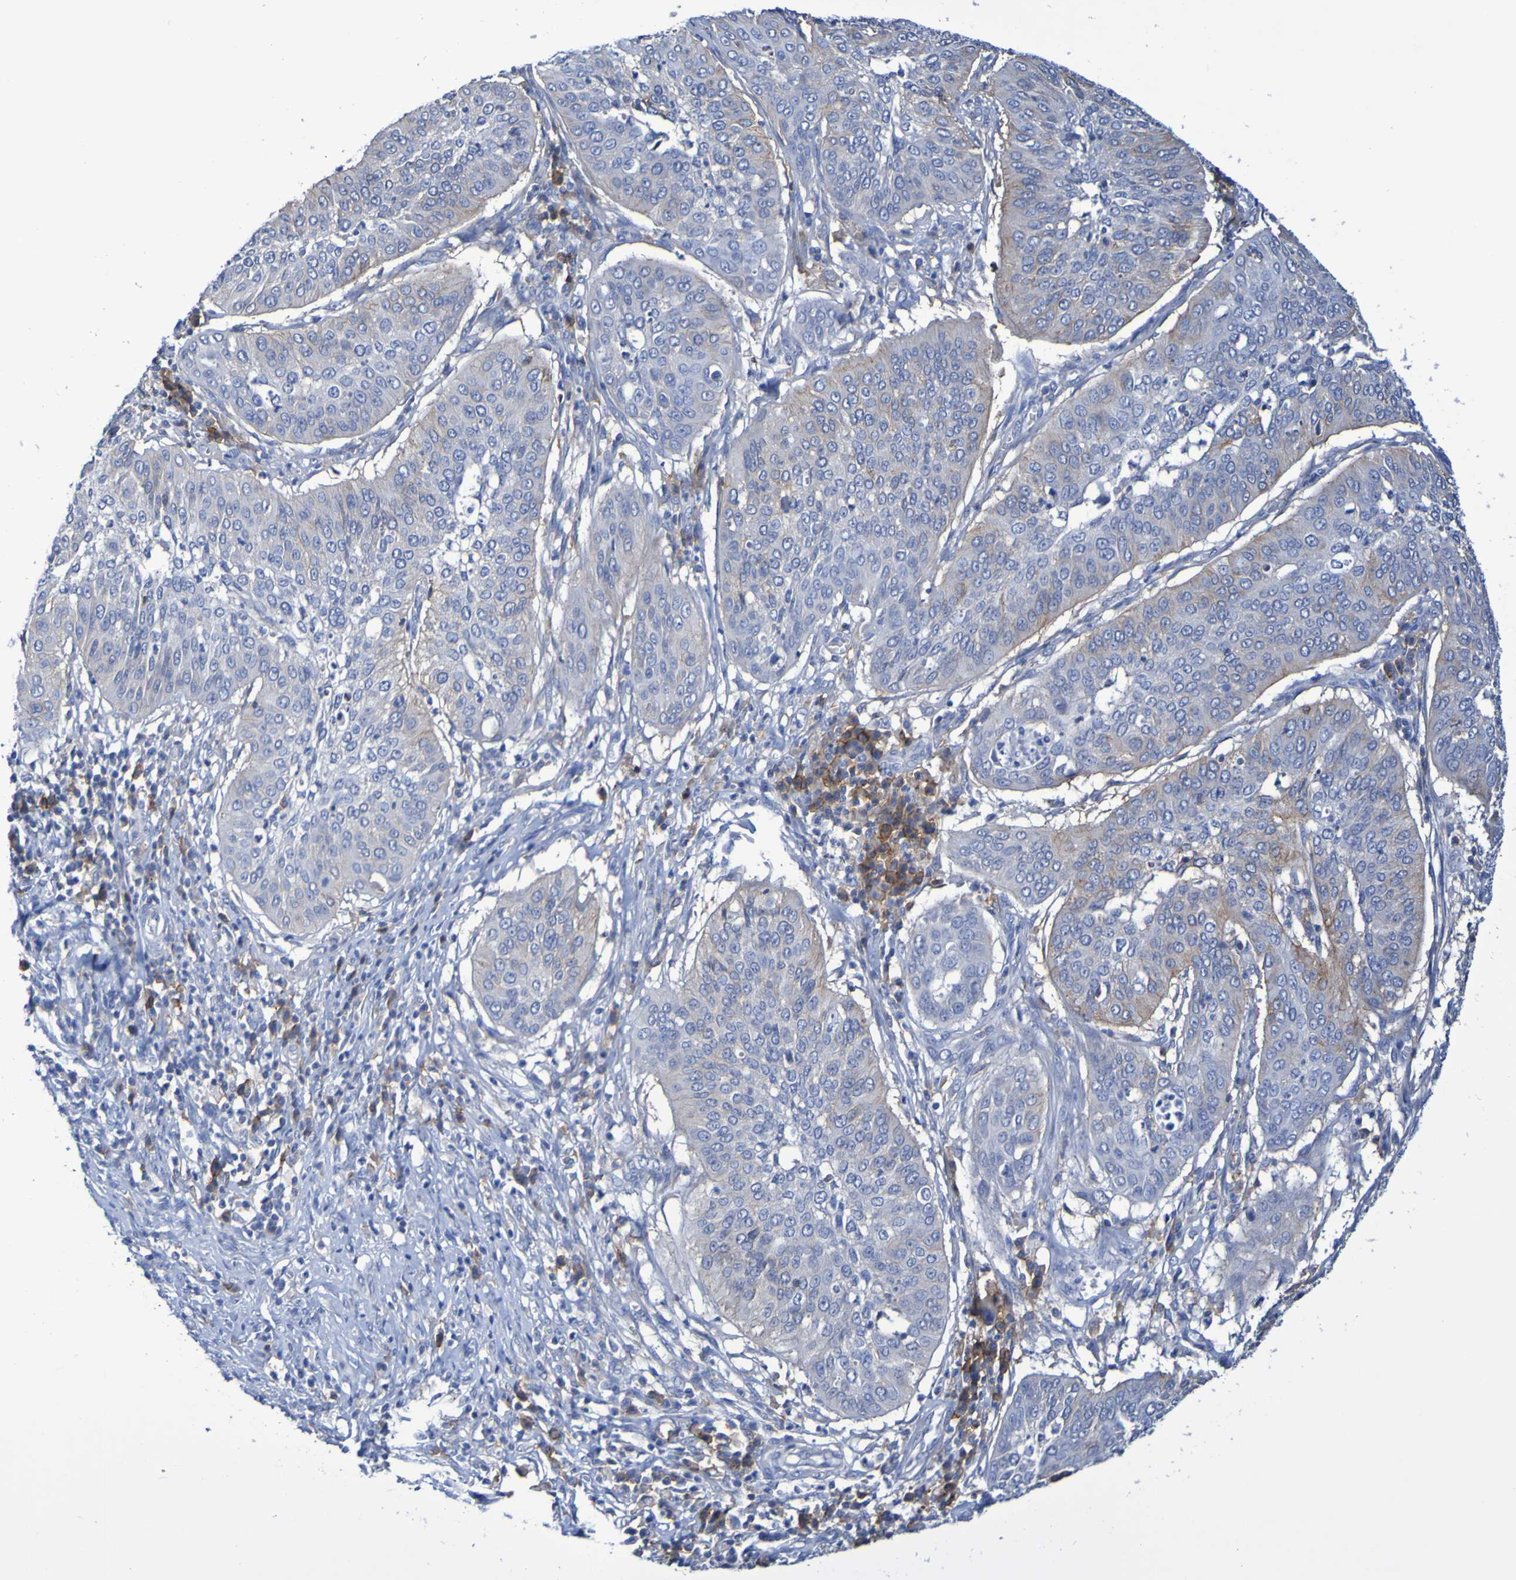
{"staining": {"intensity": "negative", "quantity": "none", "location": "none"}, "tissue": "cervical cancer", "cell_type": "Tumor cells", "image_type": "cancer", "snomed": [{"axis": "morphology", "description": "Normal tissue, NOS"}, {"axis": "morphology", "description": "Squamous cell carcinoma, NOS"}, {"axis": "topography", "description": "Cervix"}], "caption": "DAB (3,3'-diaminobenzidine) immunohistochemical staining of human squamous cell carcinoma (cervical) reveals no significant positivity in tumor cells. Nuclei are stained in blue.", "gene": "SLC3A2", "patient": {"sex": "female", "age": 39}}